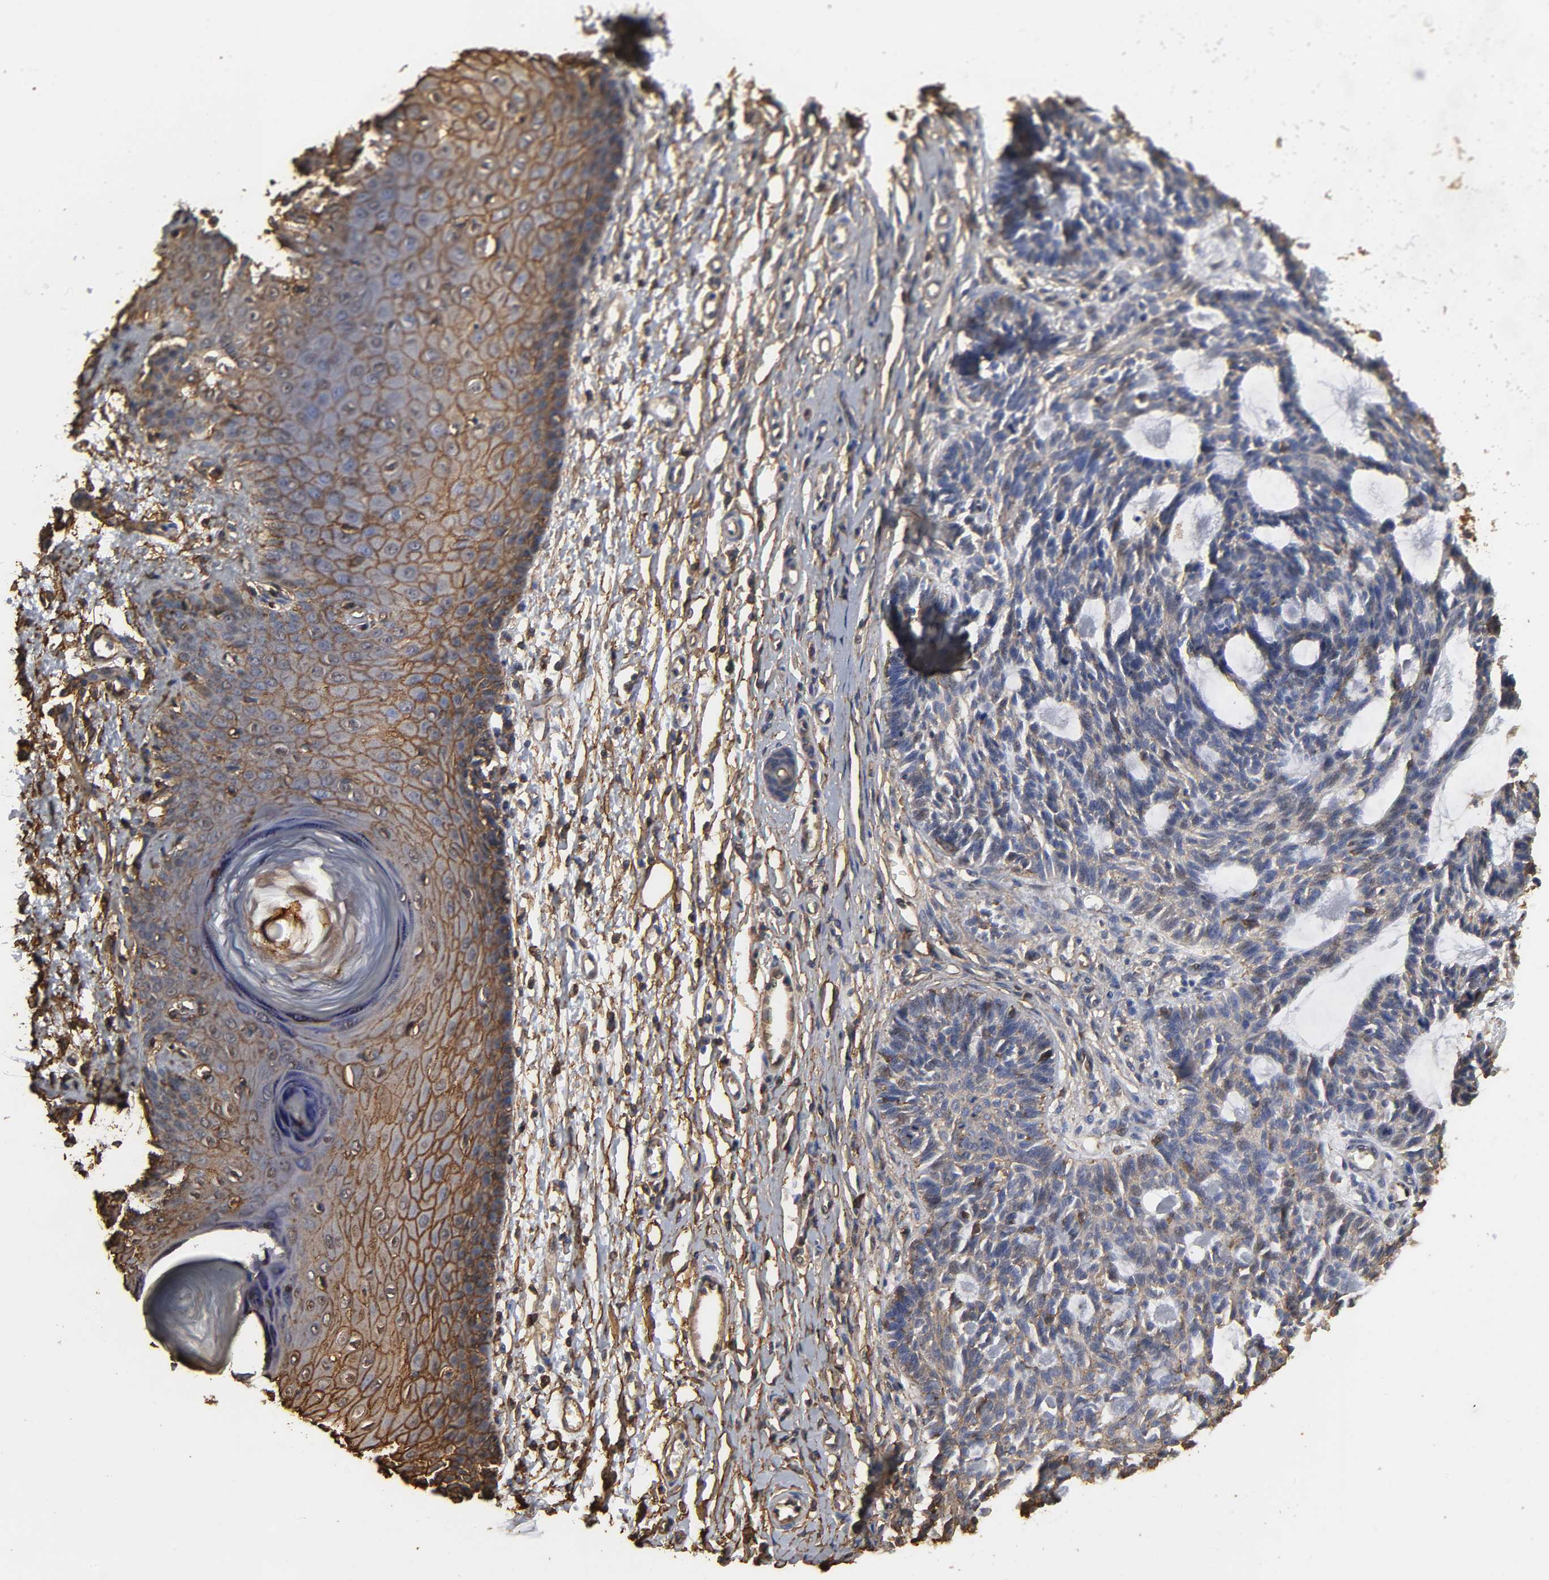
{"staining": {"intensity": "moderate", "quantity": ">75%", "location": "cytoplasmic/membranous"}, "tissue": "skin cancer", "cell_type": "Tumor cells", "image_type": "cancer", "snomed": [{"axis": "morphology", "description": "Basal cell carcinoma"}, {"axis": "topography", "description": "Skin"}], "caption": "An image of human skin cancer (basal cell carcinoma) stained for a protein displays moderate cytoplasmic/membranous brown staining in tumor cells.", "gene": "ANXA2", "patient": {"sex": "male", "age": 67}}